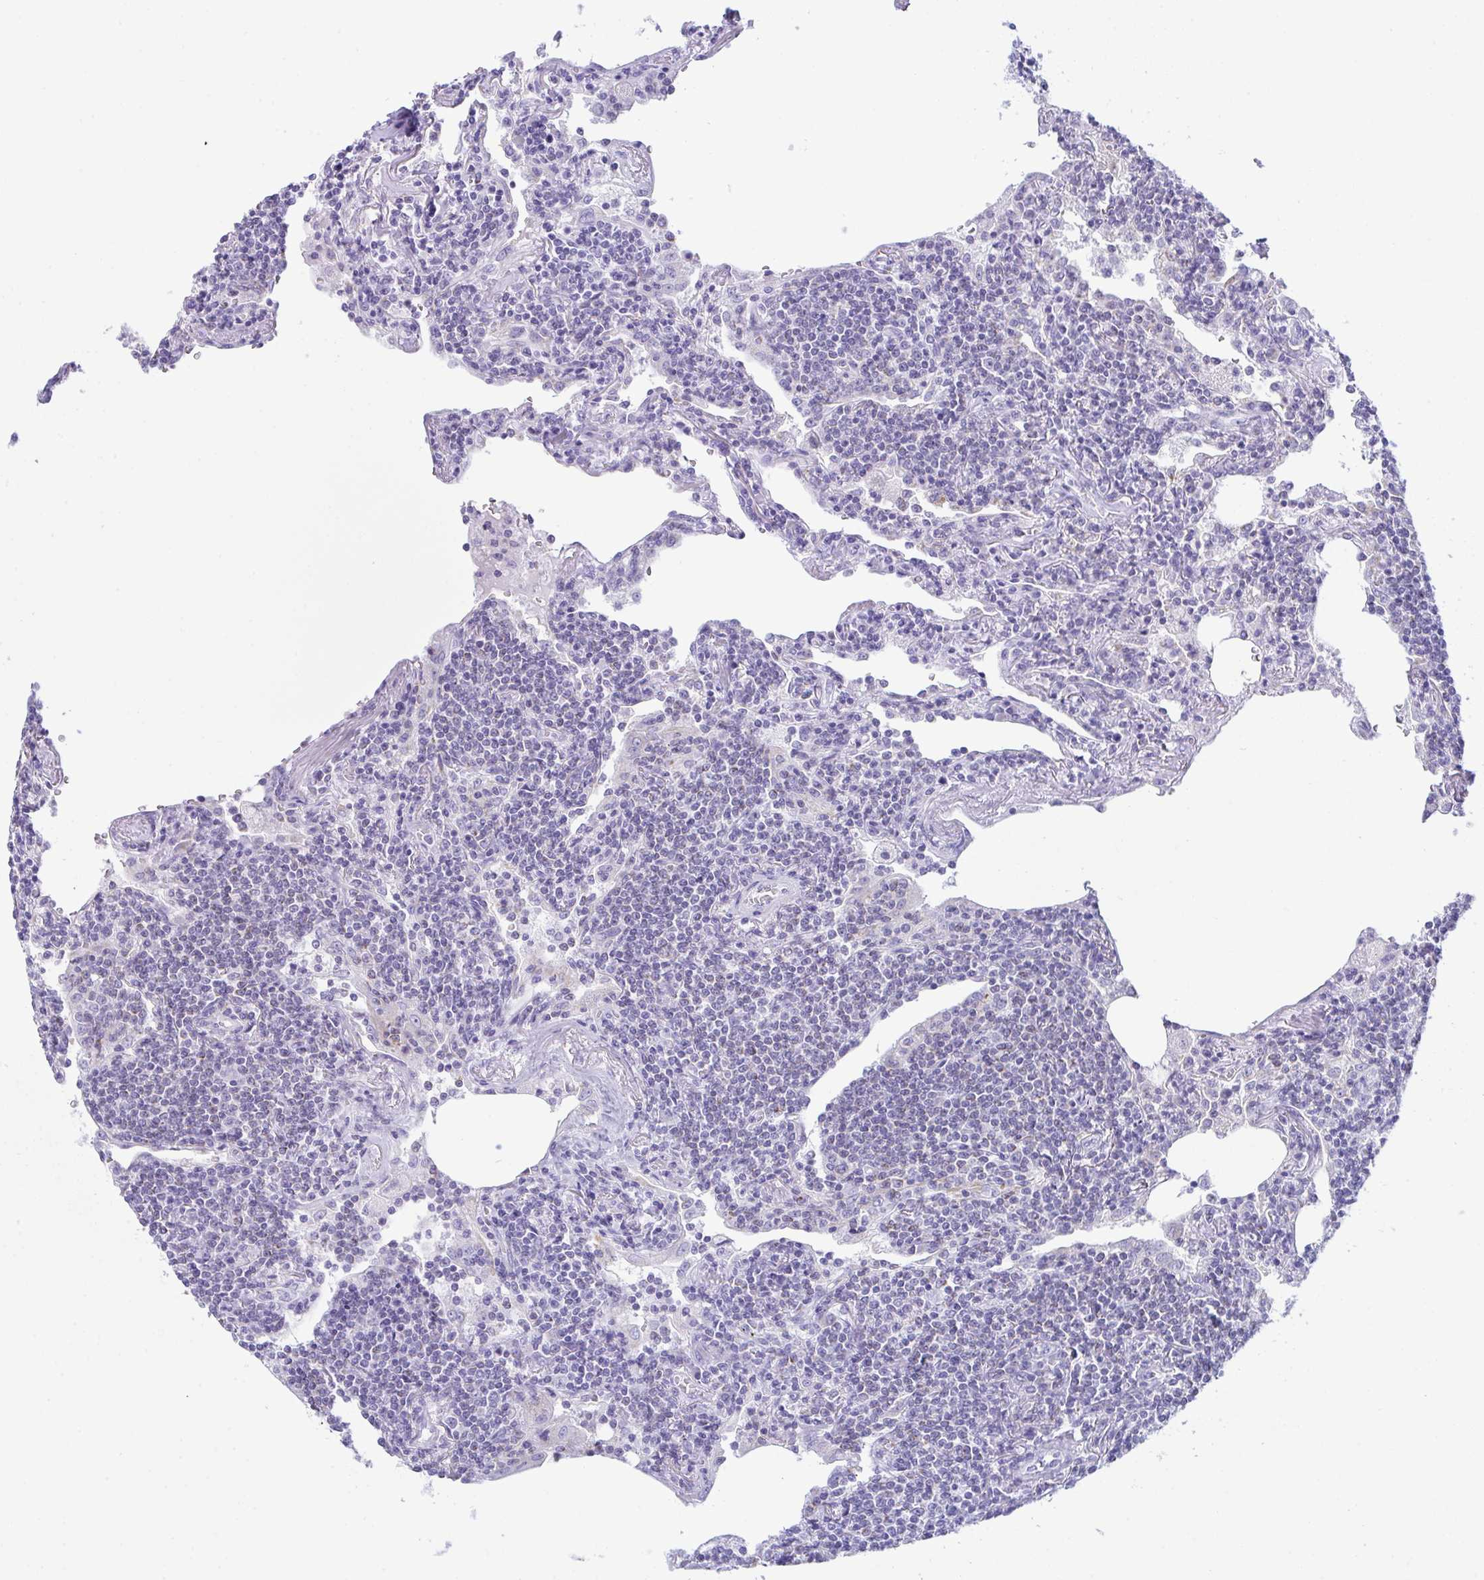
{"staining": {"intensity": "negative", "quantity": "none", "location": "none"}, "tissue": "lymphoma", "cell_type": "Tumor cells", "image_type": "cancer", "snomed": [{"axis": "morphology", "description": "Malignant lymphoma, non-Hodgkin's type, Low grade"}, {"axis": "topography", "description": "Lung"}], "caption": "Immunohistochemistry (IHC) micrograph of malignant lymphoma, non-Hodgkin's type (low-grade) stained for a protein (brown), which exhibits no staining in tumor cells. The staining was performed using DAB (3,3'-diaminobenzidine) to visualize the protein expression in brown, while the nuclei were stained in blue with hematoxylin (Magnification: 20x).", "gene": "BBS1", "patient": {"sex": "female", "age": 71}}